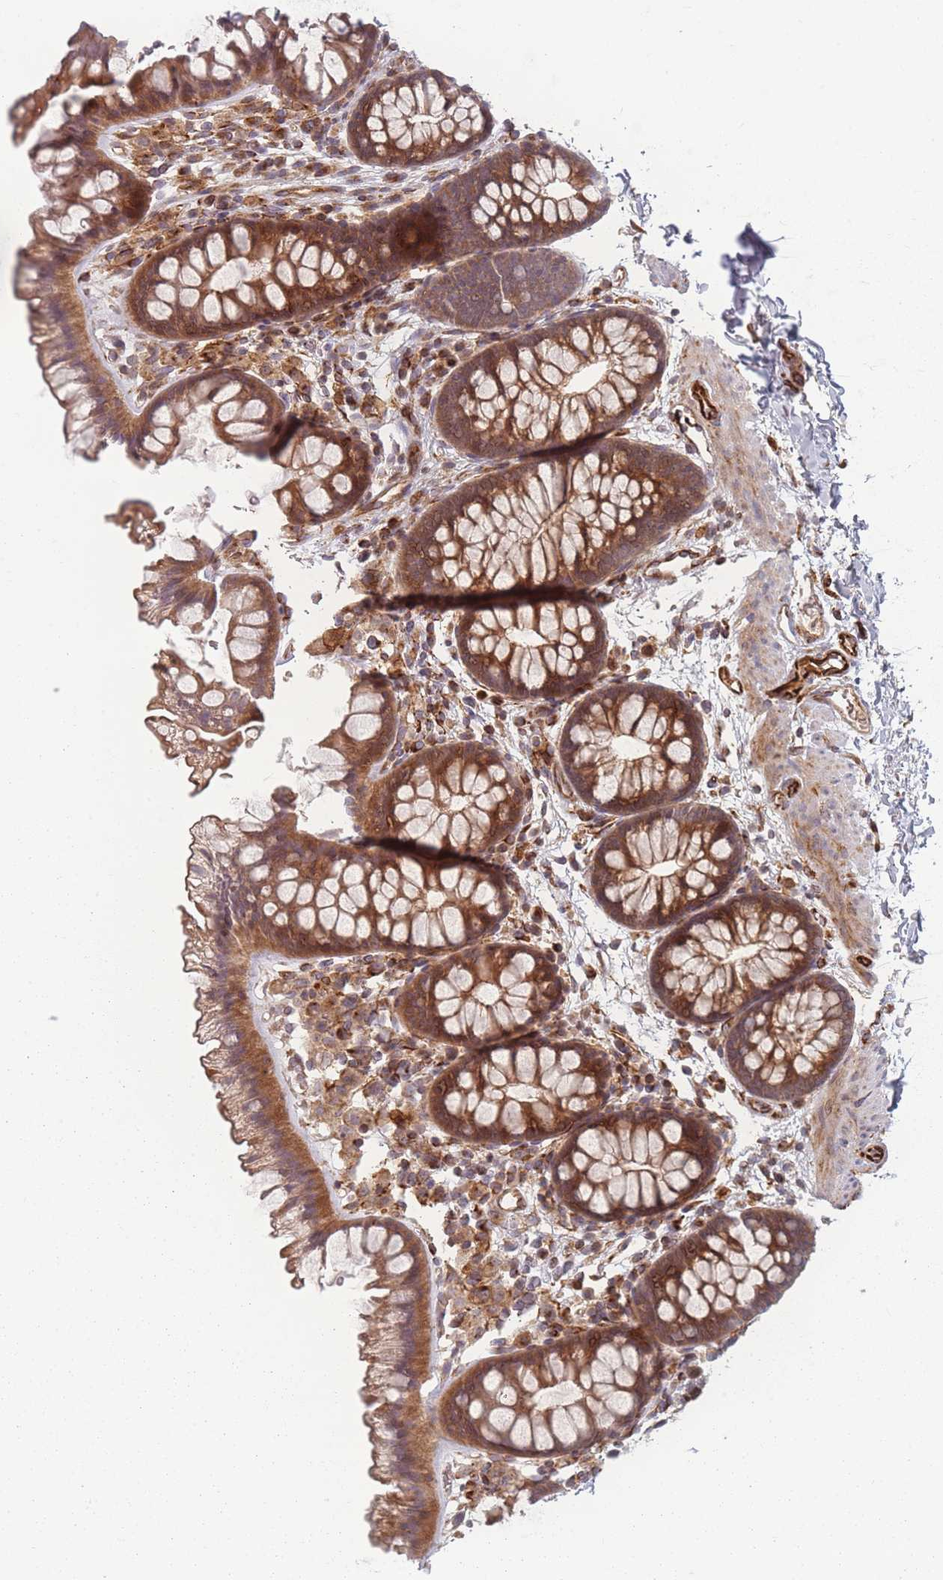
{"staining": {"intensity": "strong", "quantity": ">75%", "location": "cytoplasmic/membranous"}, "tissue": "colon", "cell_type": "Endothelial cells", "image_type": "normal", "snomed": [{"axis": "morphology", "description": "Normal tissue, NOS"}, {"axis": "topography", "description": "Colon"}], "caption": "IHC photomicrograph of benign human colon stained for a protein (brown), which exhibits high levels of strong cytoplasmic/membranous positivity in about >75% of endothelial cells.", "gene": "EEF1AKMT2", "patient": {"sex": "female", "age": 62}}